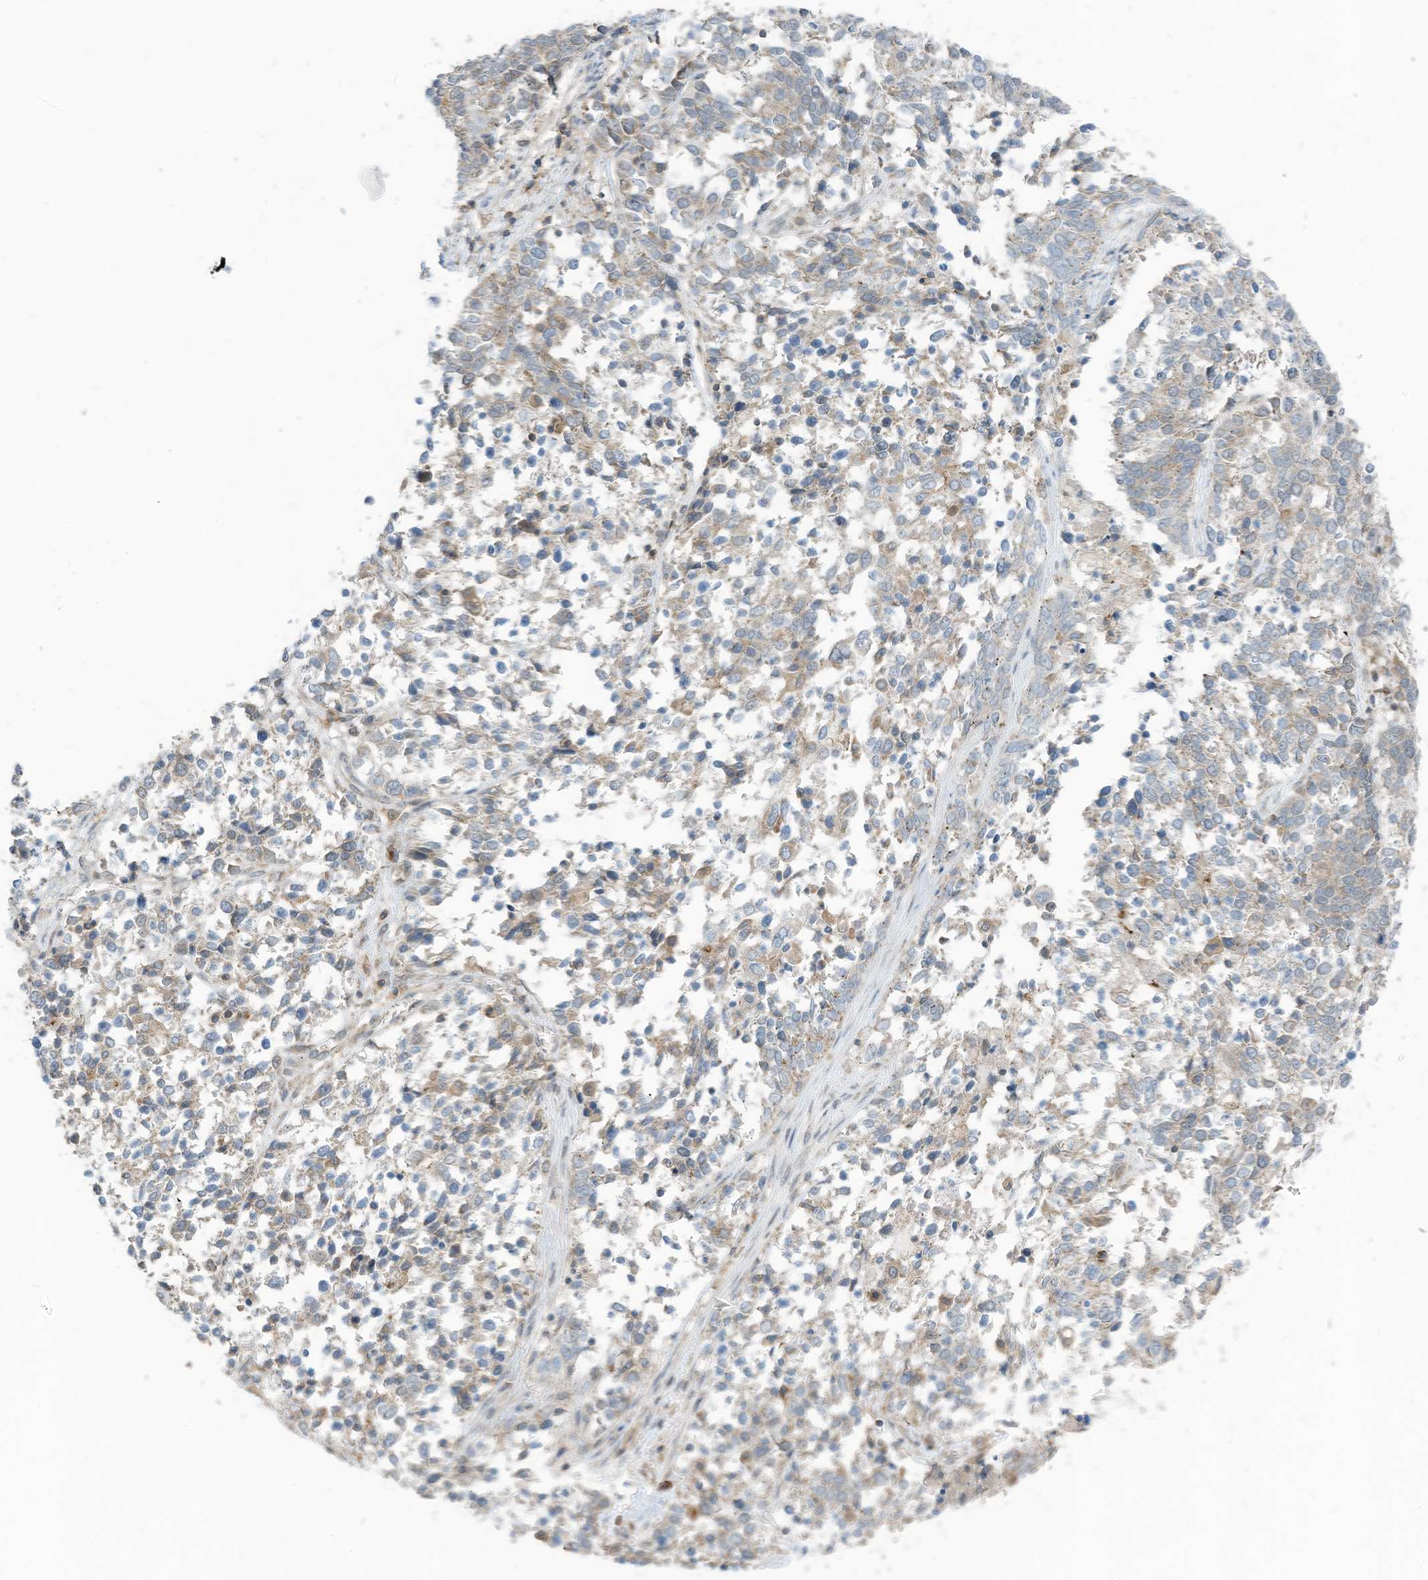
{"staining": {"intensity": "negative", "quantity": "none", "location": "none"}, "tissue": "ovarian cancer", "cell_type": "Tumor cells", "image_type": "cancer", "snomed": [{"axis": "morphology", "description": "Cystadenocarcinoma, serous, NOS"}, {"axis": "topography", "description": "Ovary"}], "caption": "This is an immunohistochemistry (IHC) photomicrograph of human ovarian serous cystadenocarcinoma. There is no expression in tumor cells.", "gene": "PARVG", "patient": {"sex": "female", "age": 44}}